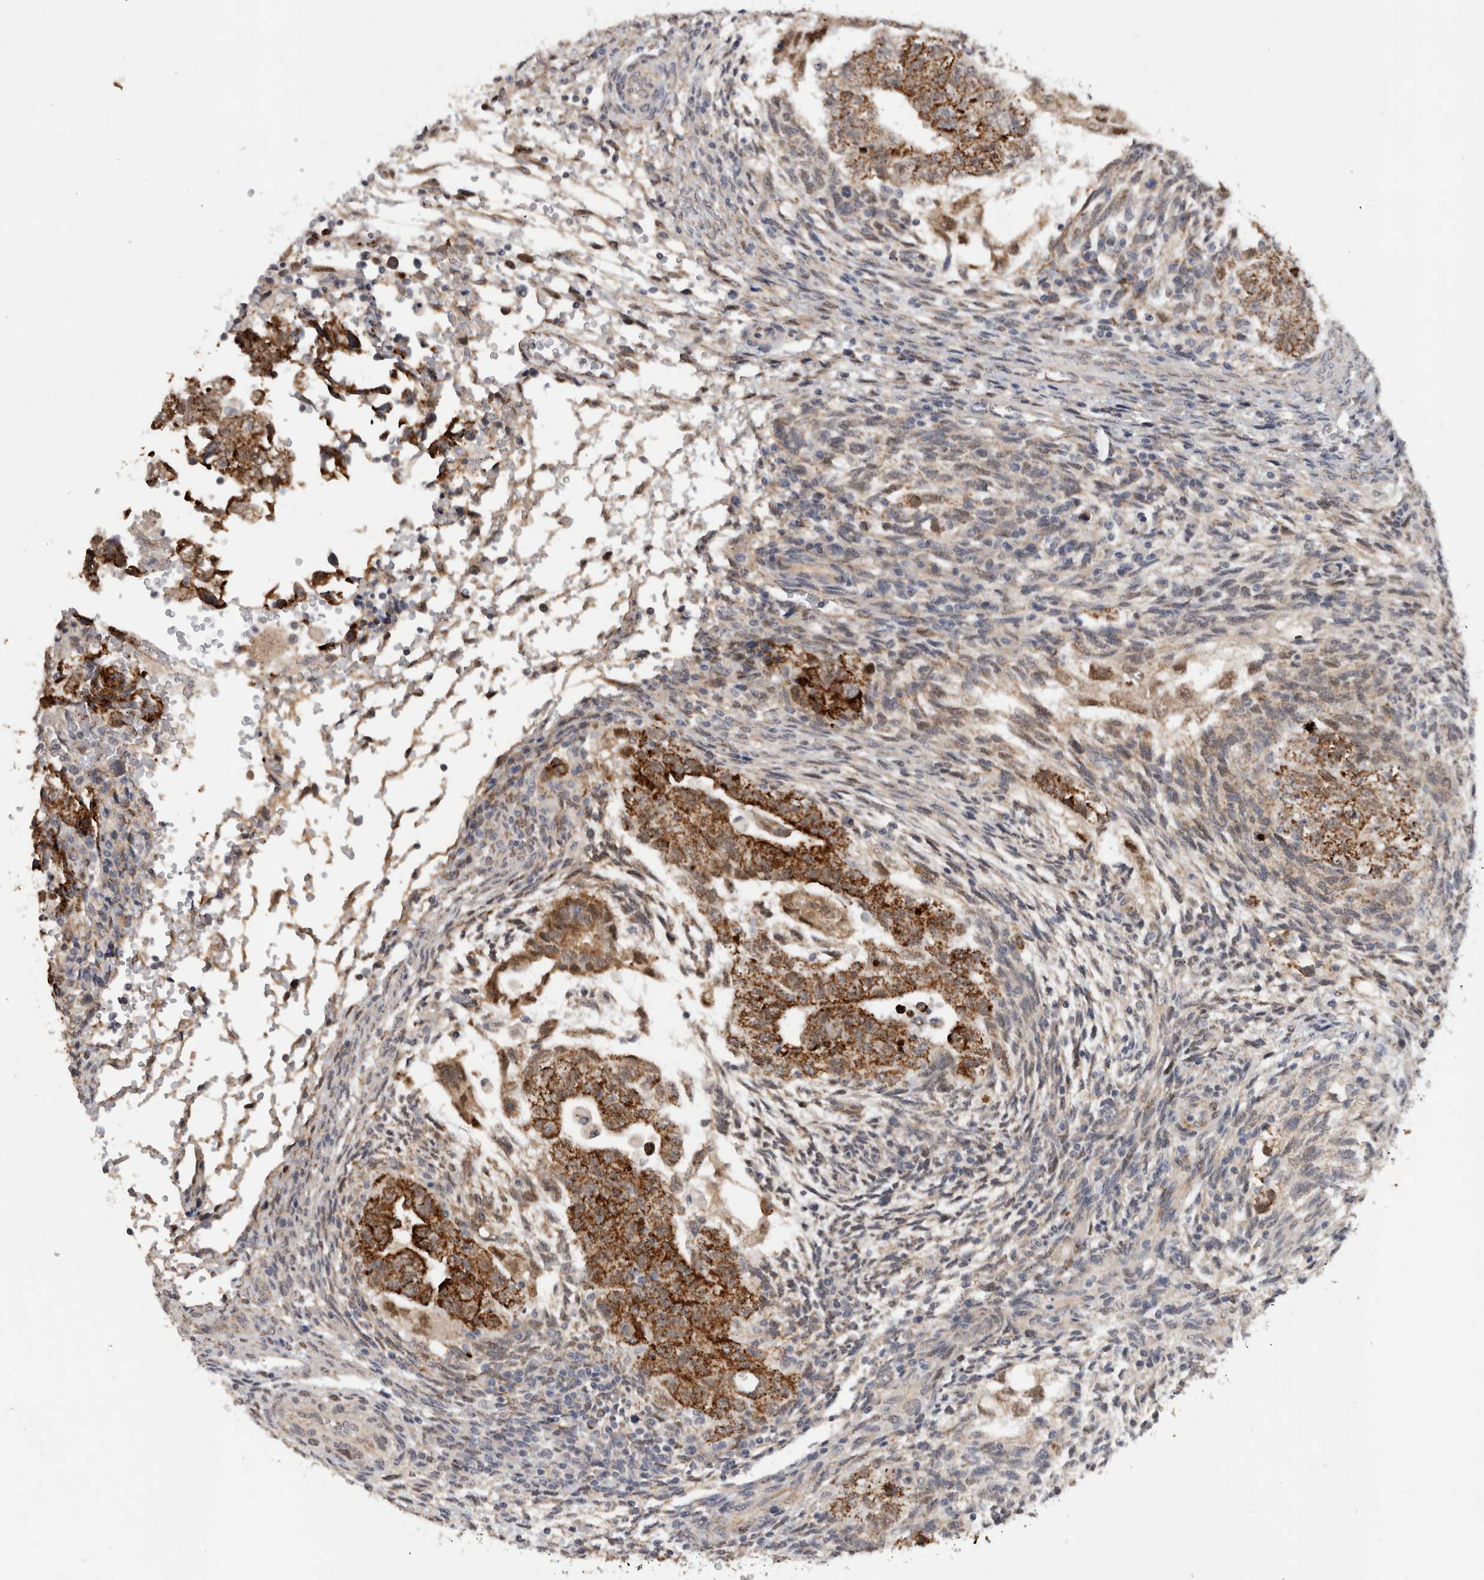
{"staining": {"intensity": "strong", "quantity": ">75%", "location": "cytoplasmic/membranous"}, "tissue": "testis cancer", "cell_type": "Tumor cells", "image_type": "cancer", "snomed": [{"axis": "morphology", "description": "Normal tissue, NOS"}, {"axis": "morphology", "description": "Carcinoma, Embryonal, NOS"}, {"axis": "topography", "description": "Testis"}], "caption": "Immunohistochemical staining of testis cancer (embryonal carcinoma) reveals high levels of strong cytoplasmic/membranous protein expression in approximately >75% of tumor cells.", "gene": "DYRK2", "patient": {"sex": "male", "age": 36}}